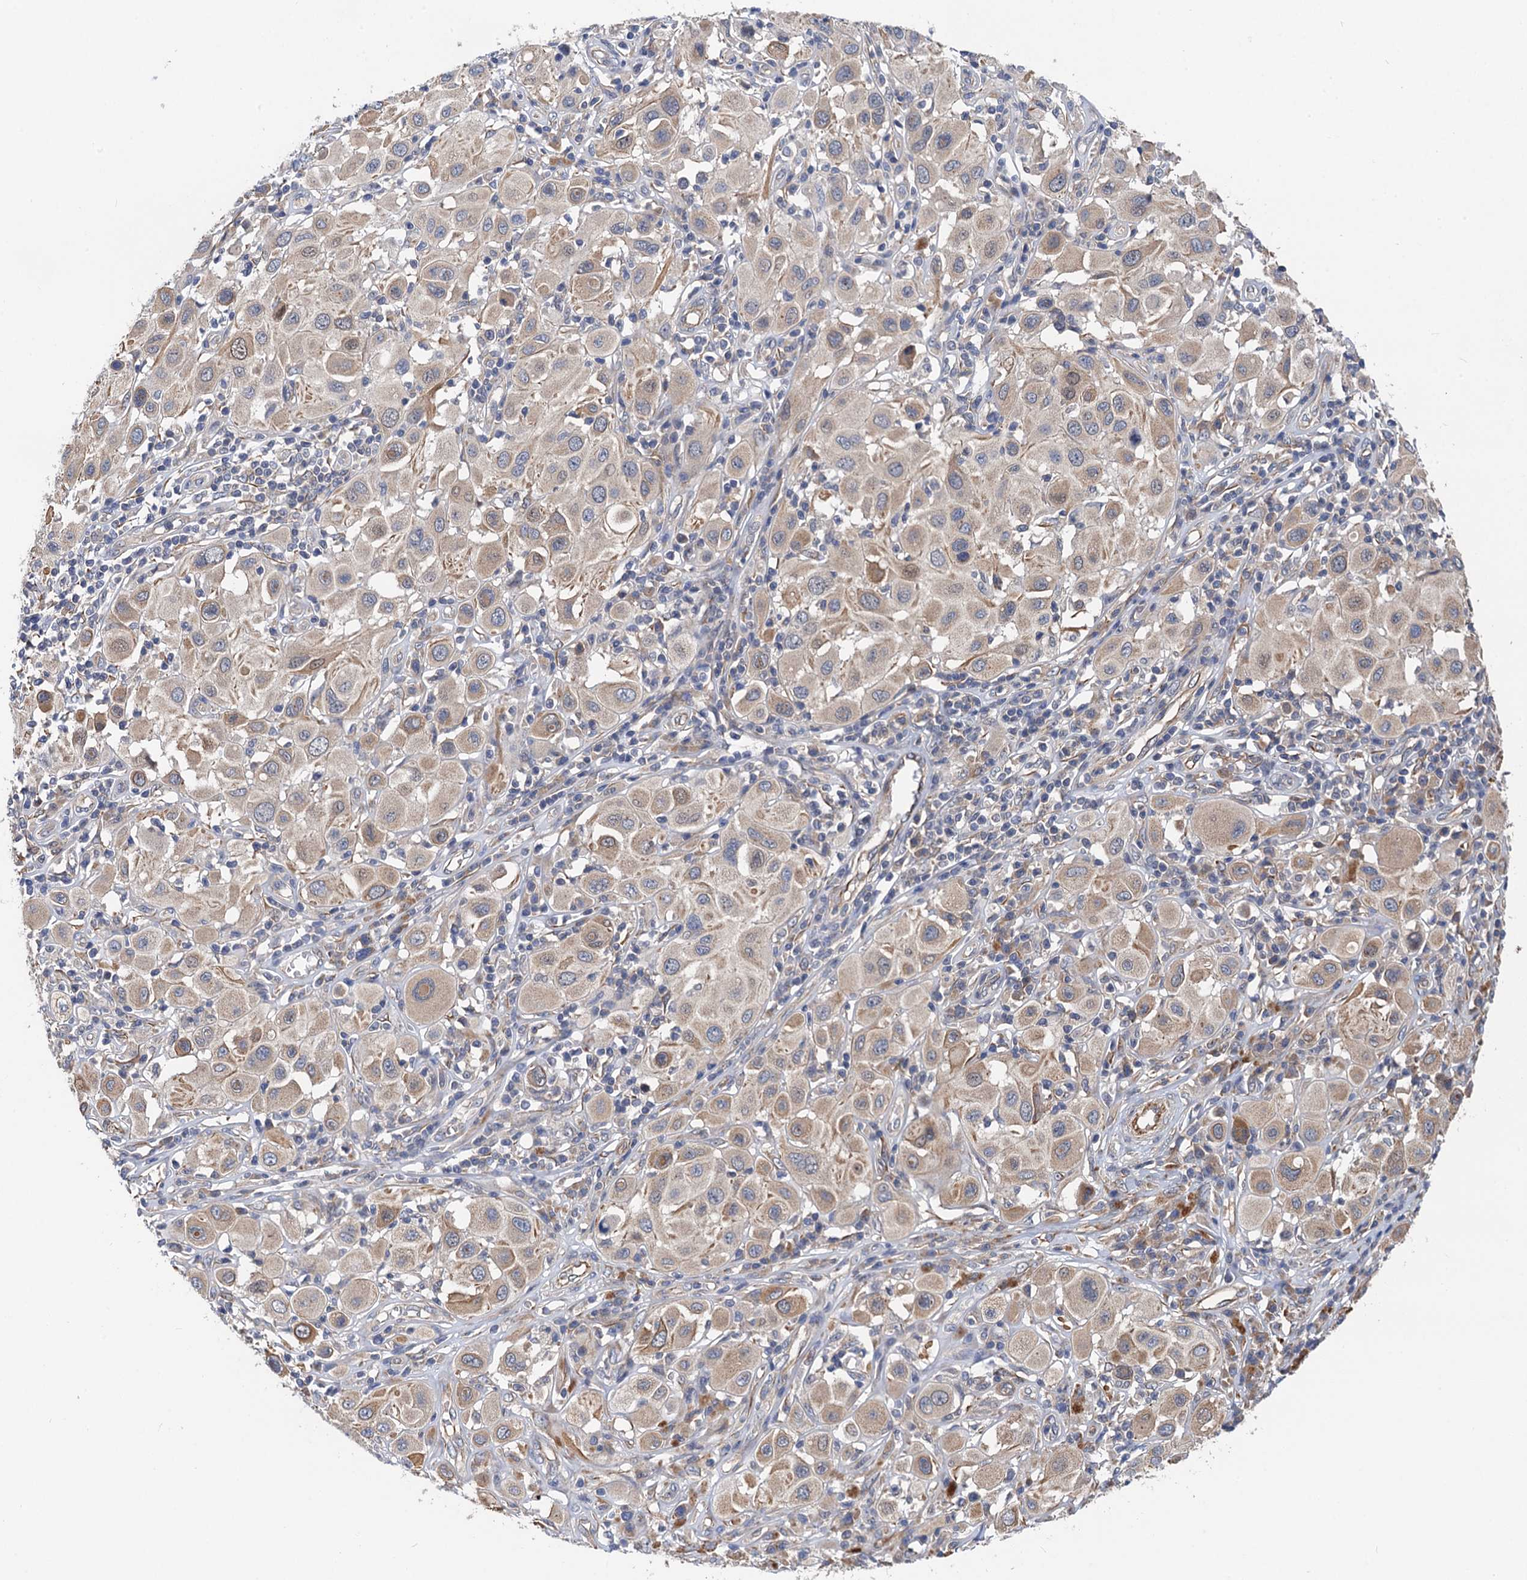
{"staining": {"intensity": "weak", "quantity": "<25%", "location": "cytoplasmic/membranous"}, "tissue": "melanoma", "cell_type": "Tumor cells", "image_type": "cancer", "snomed": [{"axis": "morphology", "description": "Malignant melanoma, Metastatic site"}, {"axis": "topography", "description": "Skin"}], "caption": "DAB immunohistochemical staining of malignant melanoma (metastatic site) displays no significant expression in tumor cells. (DAB immunohistochemistry (IHC) with hematoxylin counter stain).", "gene": "PJA2", "patient": {"sex": "male", "age": 41}}